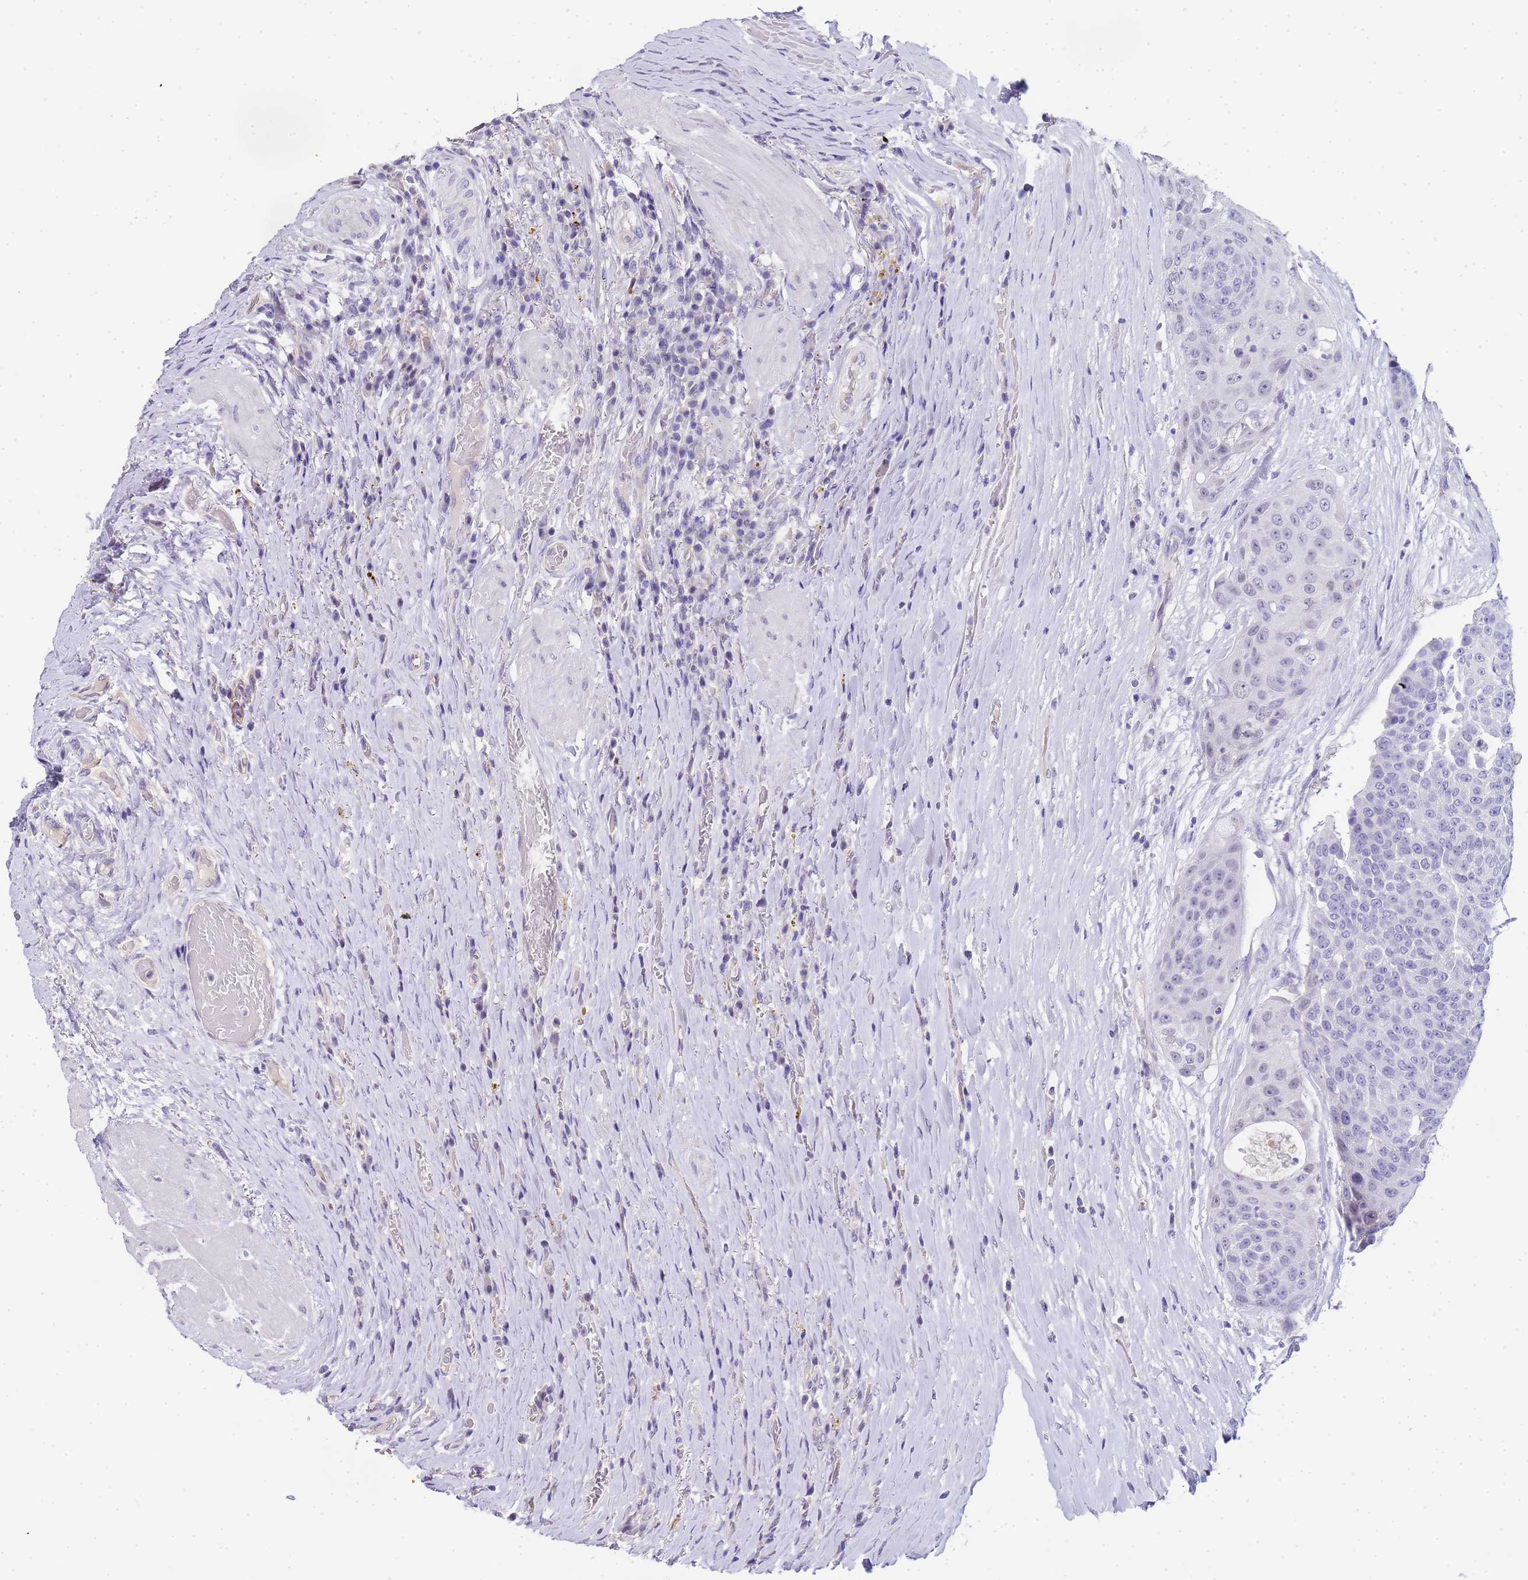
{"staining": {"intensity": "negative", "quantity": "none", "location": "none"}, "tissue": "urothelial cancer", "cell_type": "Tumor cells", "image_type": "cancer", "snomed": [{"axis": "morphology", "description": "Urothelial carcinoma, High grade"}, {"axis": "topography", "description": "Urinary bladder"}], "caption": "Immunohistochemical staining of urothelial carcinoma (high-grade) exhibits no significant expression in tumor cells. The staining was performed using DAB (3,3'-diaminobenzidine) to visualize the protein expression in brown, while the nuclei were stained in blue with hematoxylin (Magnification: 20x).", "gene": "CTRC", "patient": {"sex": "female", "age": 63}}